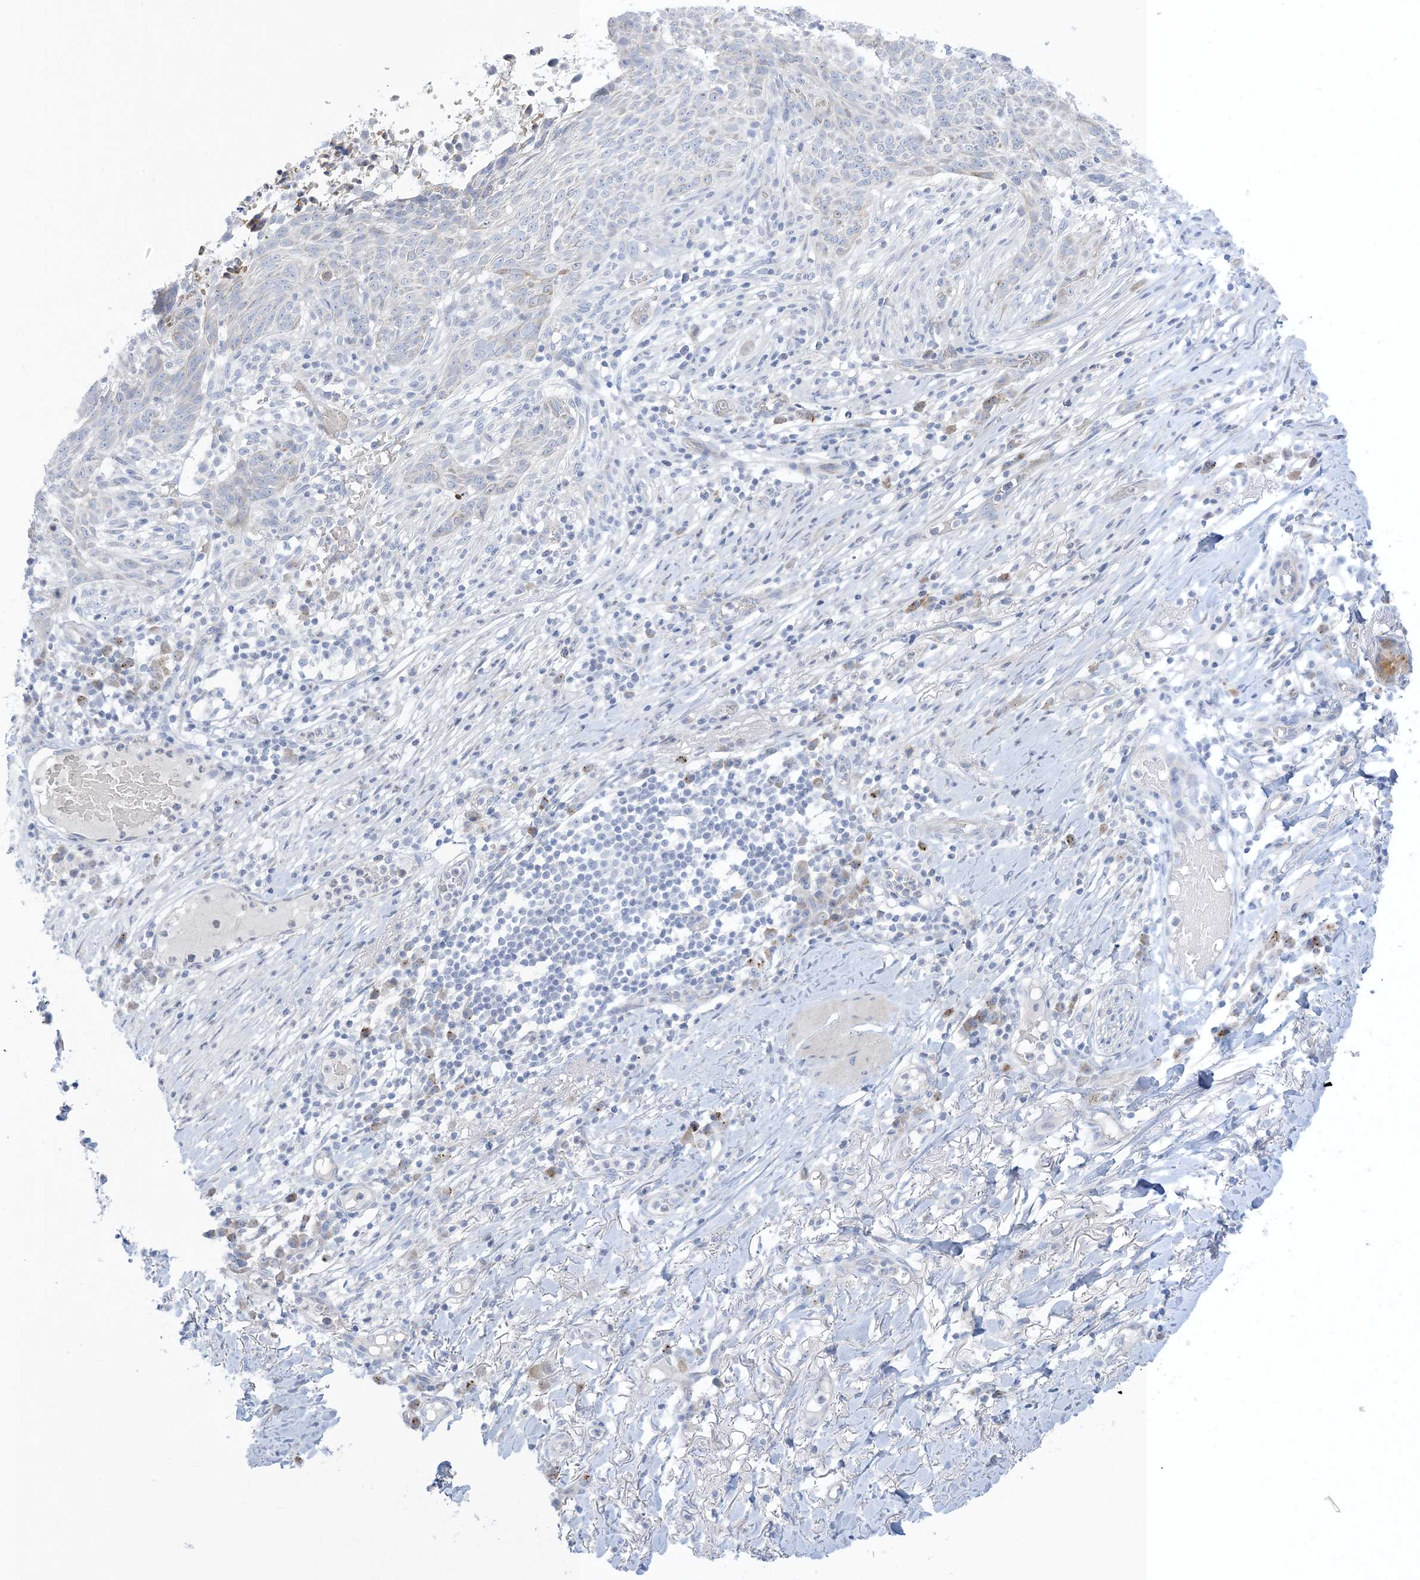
{"staining": {"intensity": "negative", "quantity": "none", "location": "none"}, "tissue": "skin cancer", "cell_type": "Tumor cells", "image_type": "cancer", "snomed": [{"axis": "morphology", "description": "Normal tissue, NOS"}, {"axis": "morphology", "description": "Basal cell carcinoma"}, {"axis": "topography", "description": "Skin"}], "caption": "An image of human basal cell carcinoma (skin) is negative for staining in tumor cells. The staining was performed using DAB to visualize the protein expression in brown, while the nuclei were stained in blue with hematoxylin (Magnification: 20x).", "gene": "XIRP2", "patient": {"sex": "male", "age": 64}}